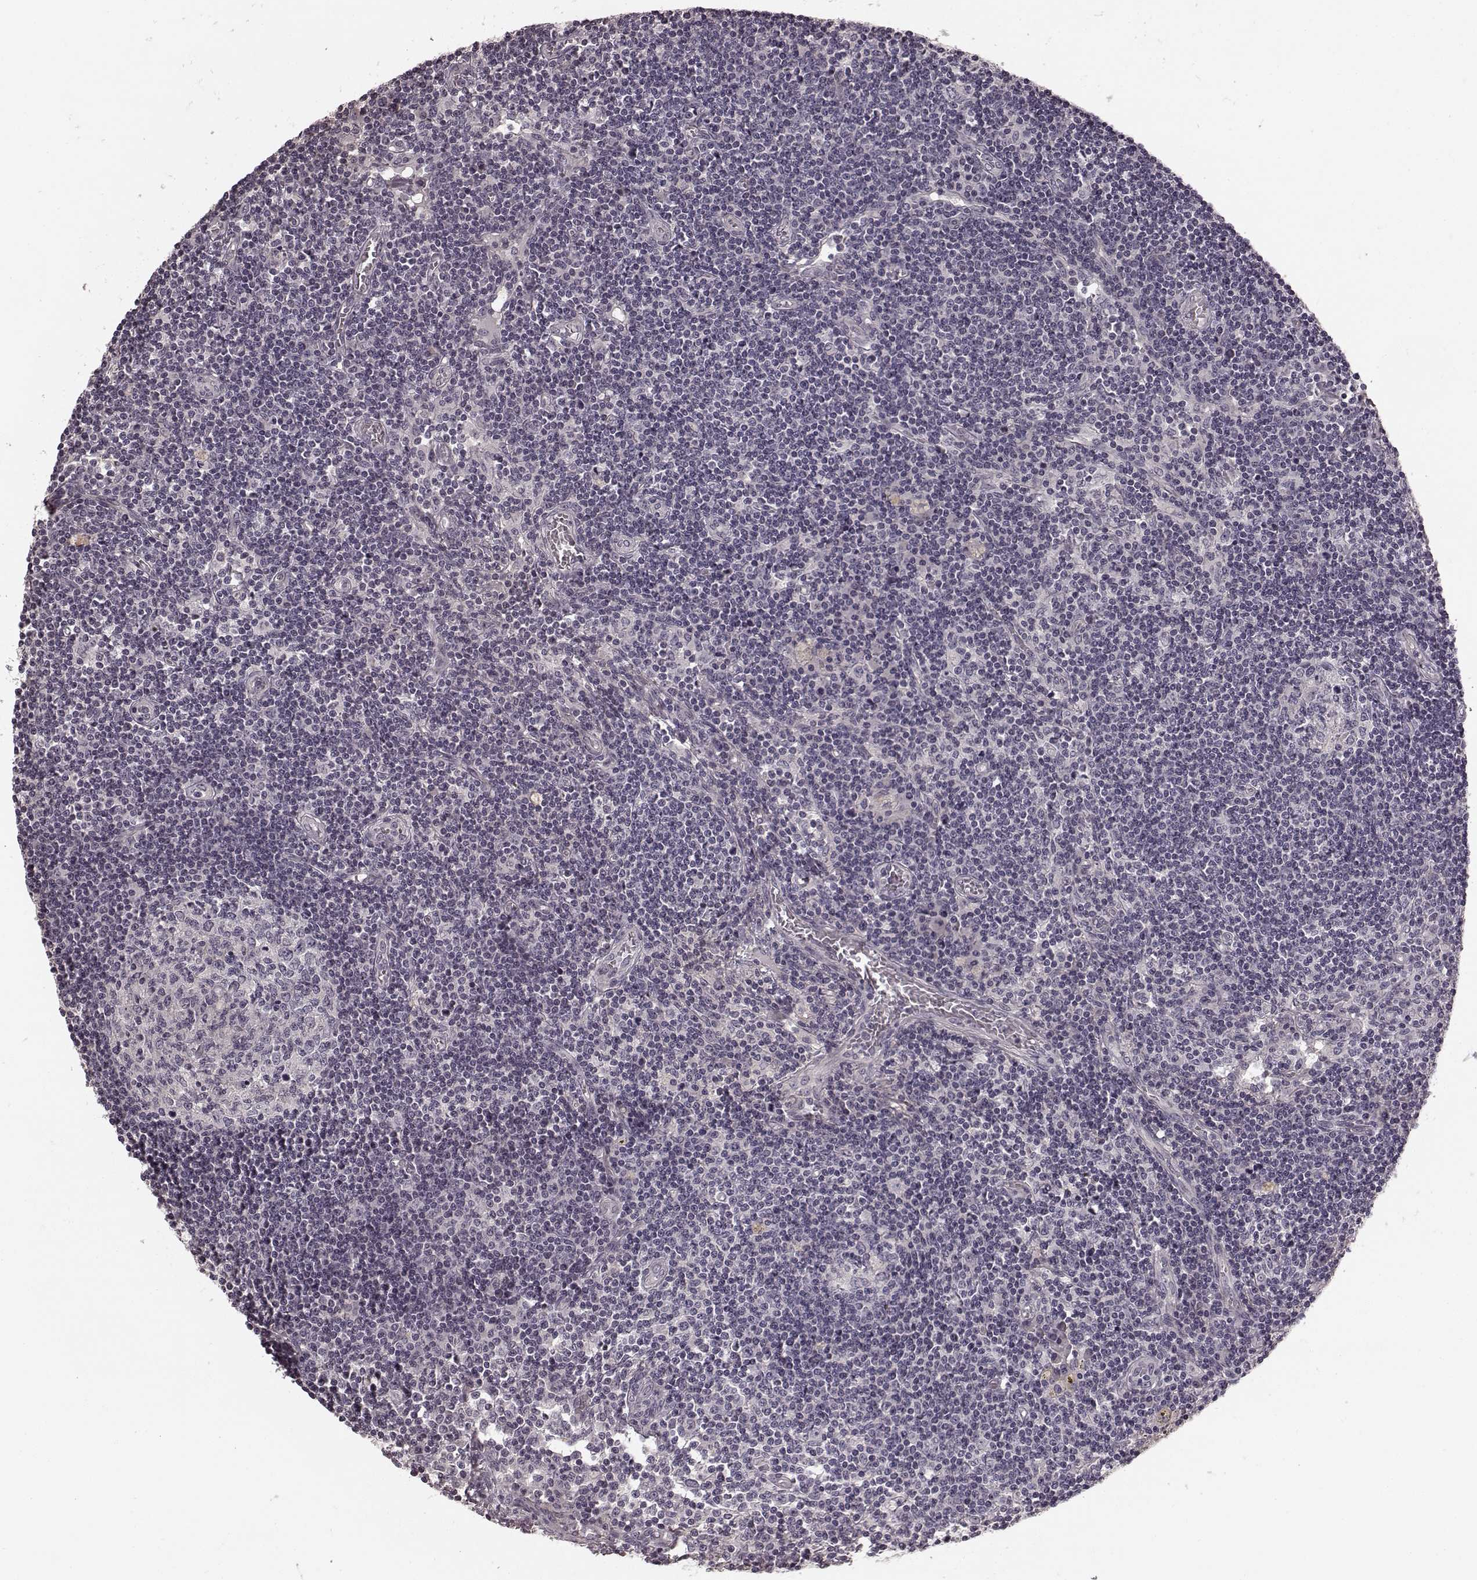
{"staining": {"intensity": "negative", "quantity": "none", "location": "none"}, "tissue": "lymph node", "cell_type": "Germinal center cells", "image_type": "normal", "snomed": [{"axis": "morphology", "description": "Normal tissue, NOS"}, {"axis": "topography", "description": "Lymph node"}], "caption": "The image shows no staining of germinal center cells in normal lymph node.", "gene": "RIT2", "patient": {"sex": "female", "age": 72}}